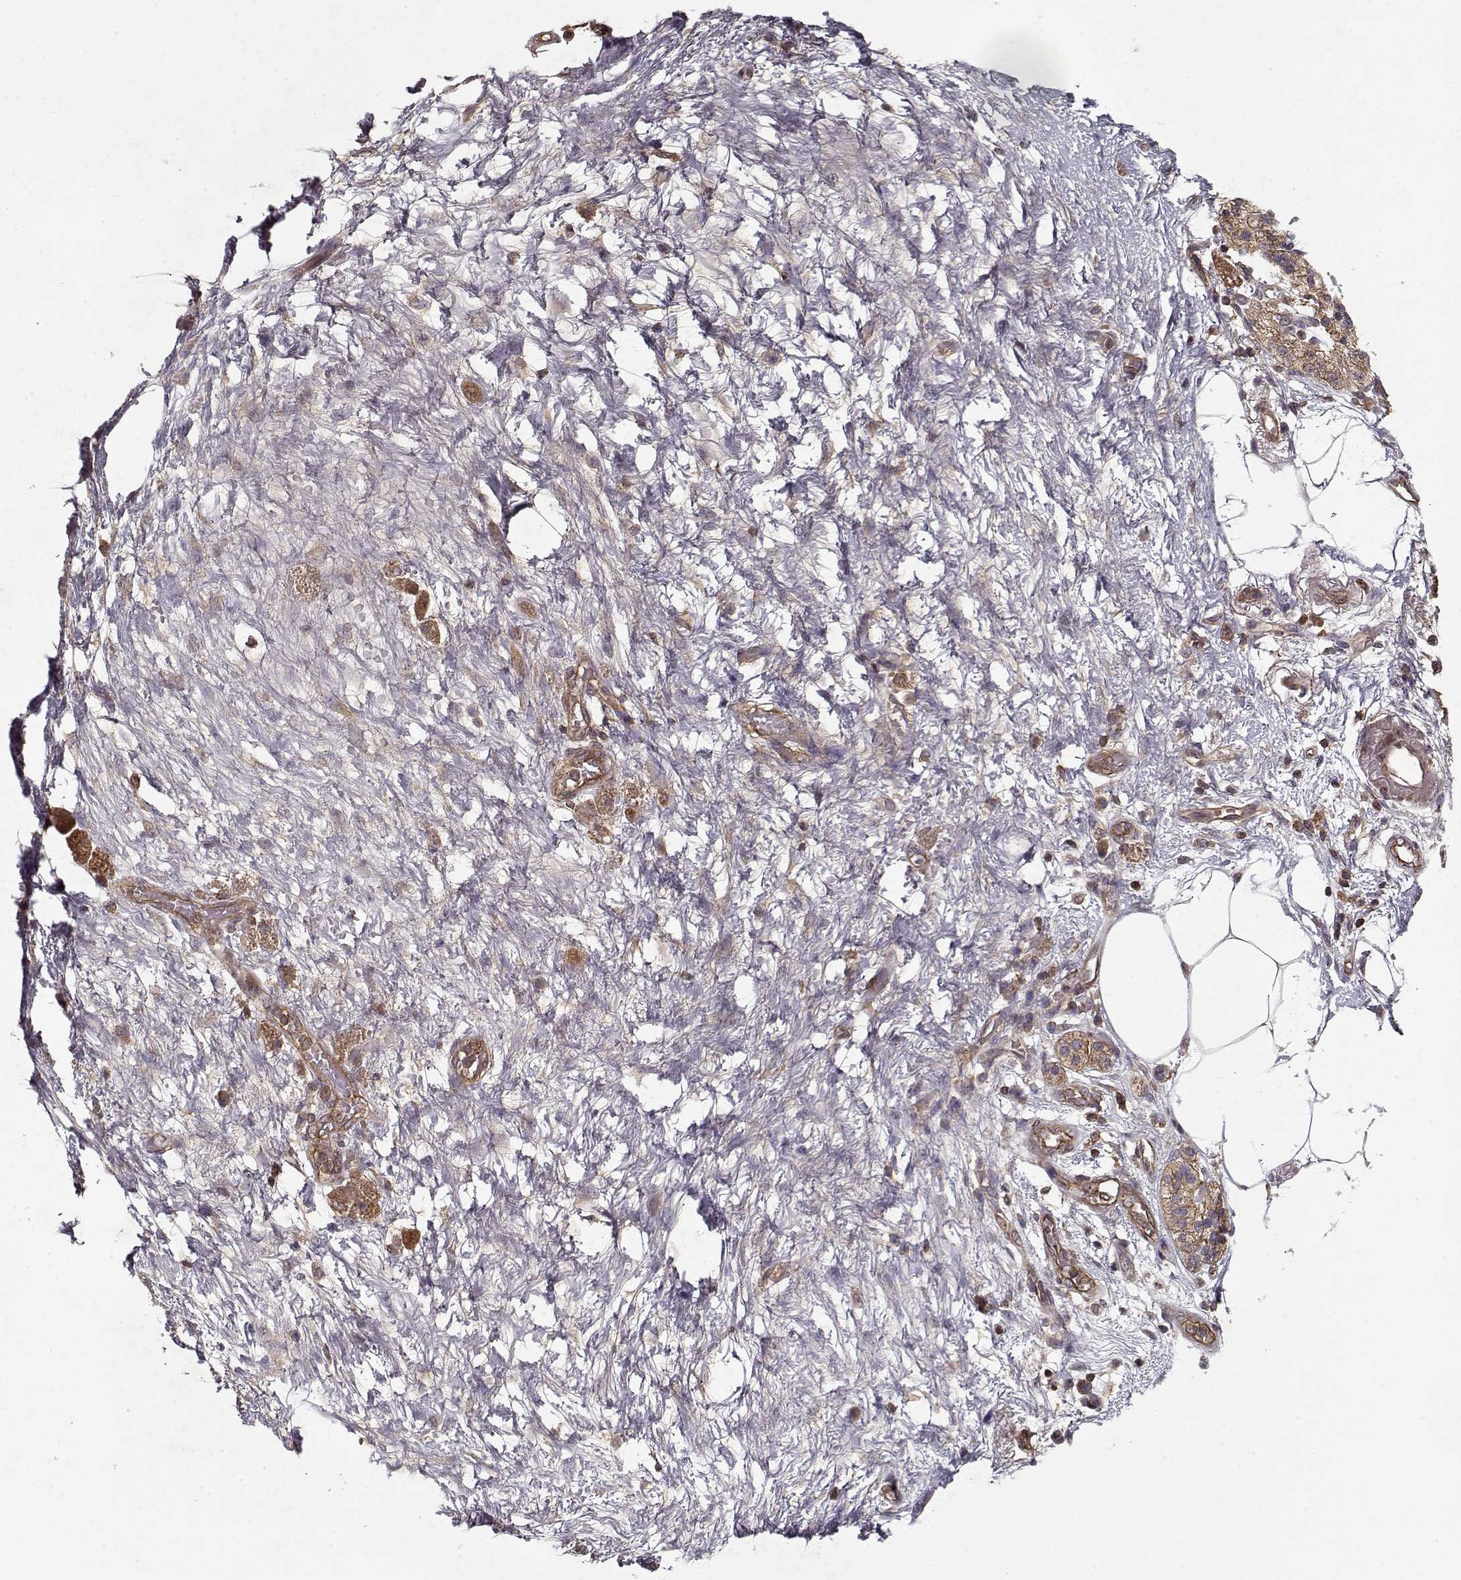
{"staining": {"intensity": "strong", "quantity": "<25%", "location": "cytoplasmic/membranous"}, "tissue": "pancreatic cancer", "cell_type": "Tumor cells", "image_type": "cancer", "snomed": [{"axis": "morphology", "description": "Adenocarcinoma, NOS"}, {"axis": "topography", "description": "Pancreas"}], "caption": "Protein staining exhibits strong cytoplasmic/membranous staining in approximately <25% of tumor cells in pancreatic cancer (adenocarcinoma).", "gene": "PPP1R12A", "patient": {"sex": "female", "age": 72}}